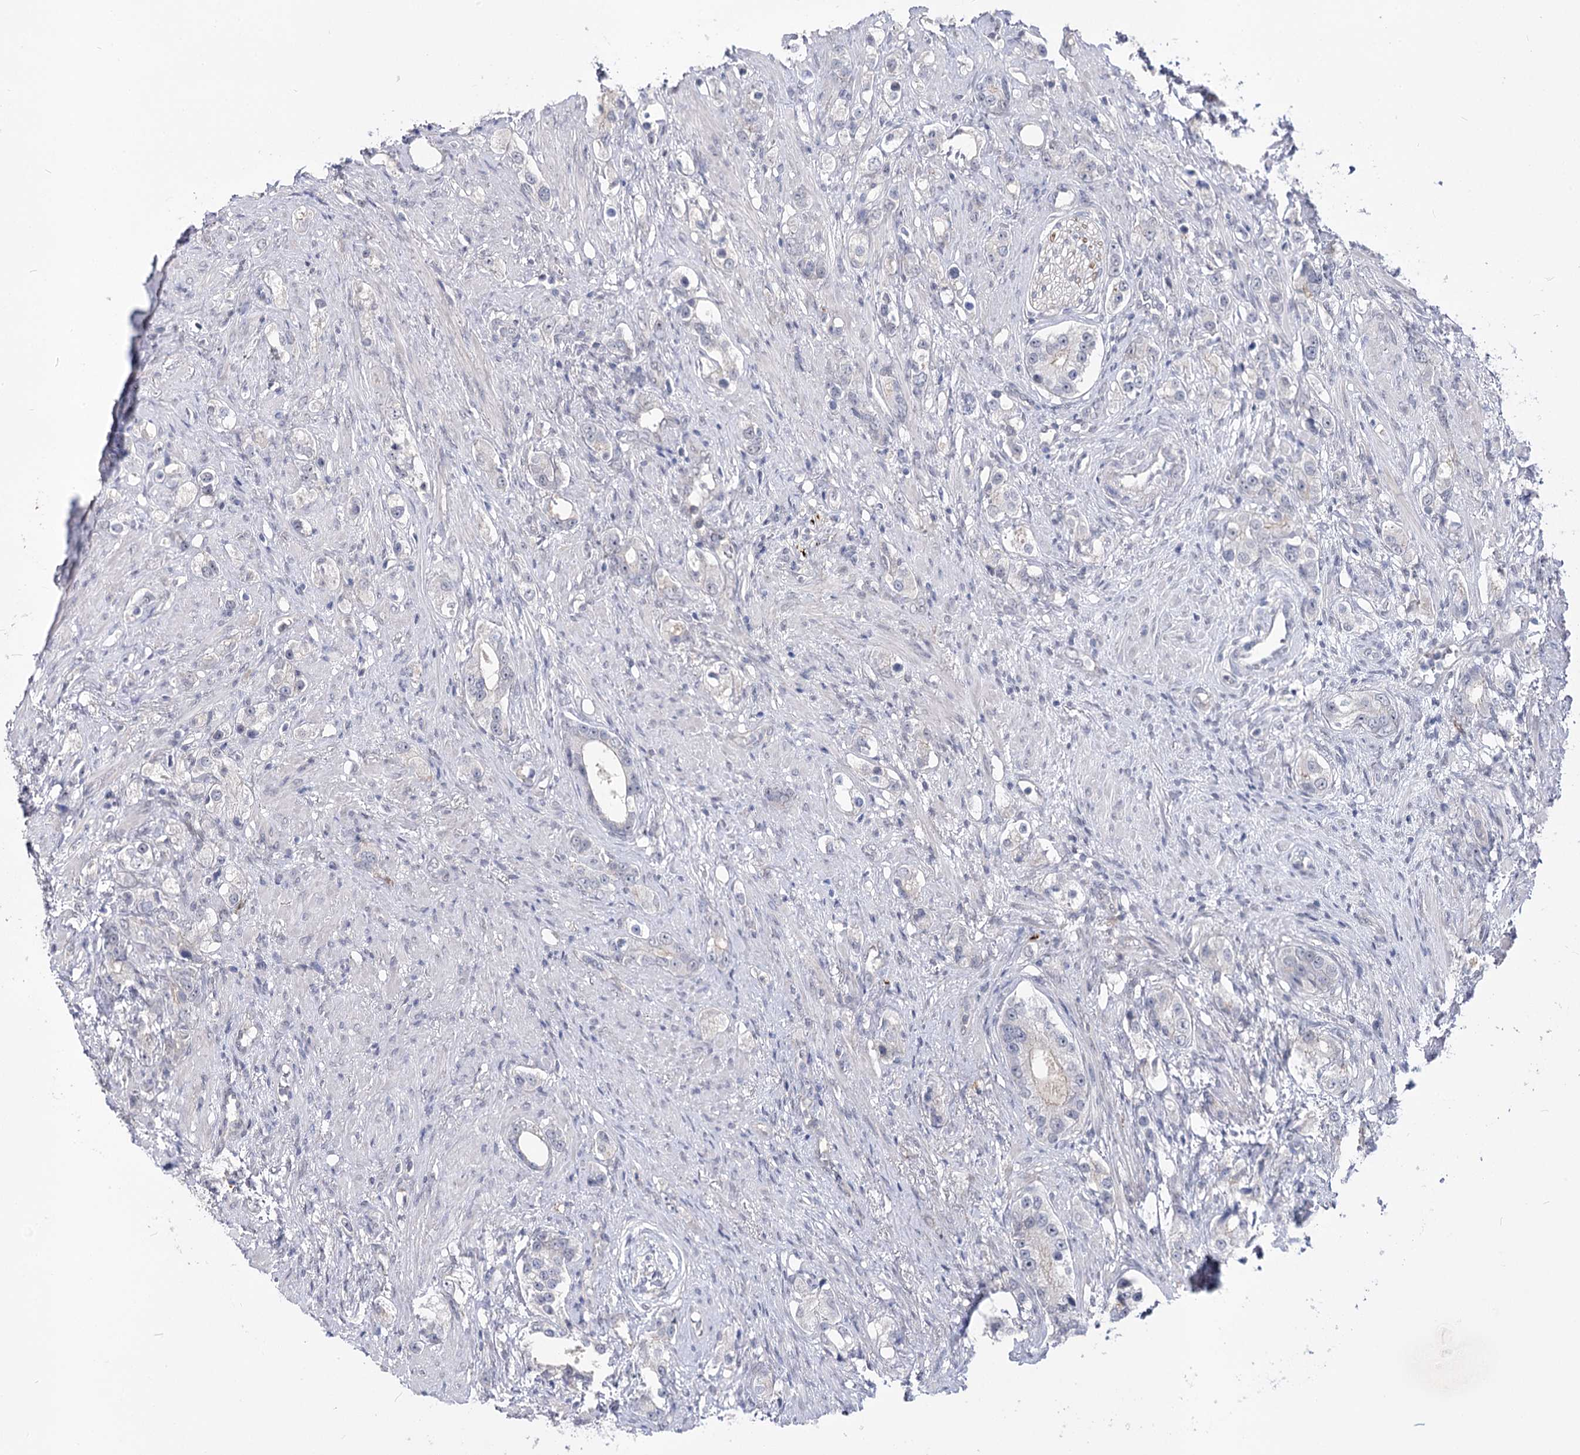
{"staining": {"intensity": "negative", "quantity": "none", "location": "none"}, "tissue": "prostate cancer", "cell_type": "Tumor cells", "image_type": "cancer", "snomed": [{"axis": "morphology", "description": "Adenocarcinoma, High grade"}, {"axis": "topography", "description": "Prostate"}], "caption": "Immunohistochemical staining of human prostate cancer shows no significant staining in tumor cells. Nuclei are stained in blue.", "gene": "ATP10B", "patient": {"sex": "male", "age": 63}}